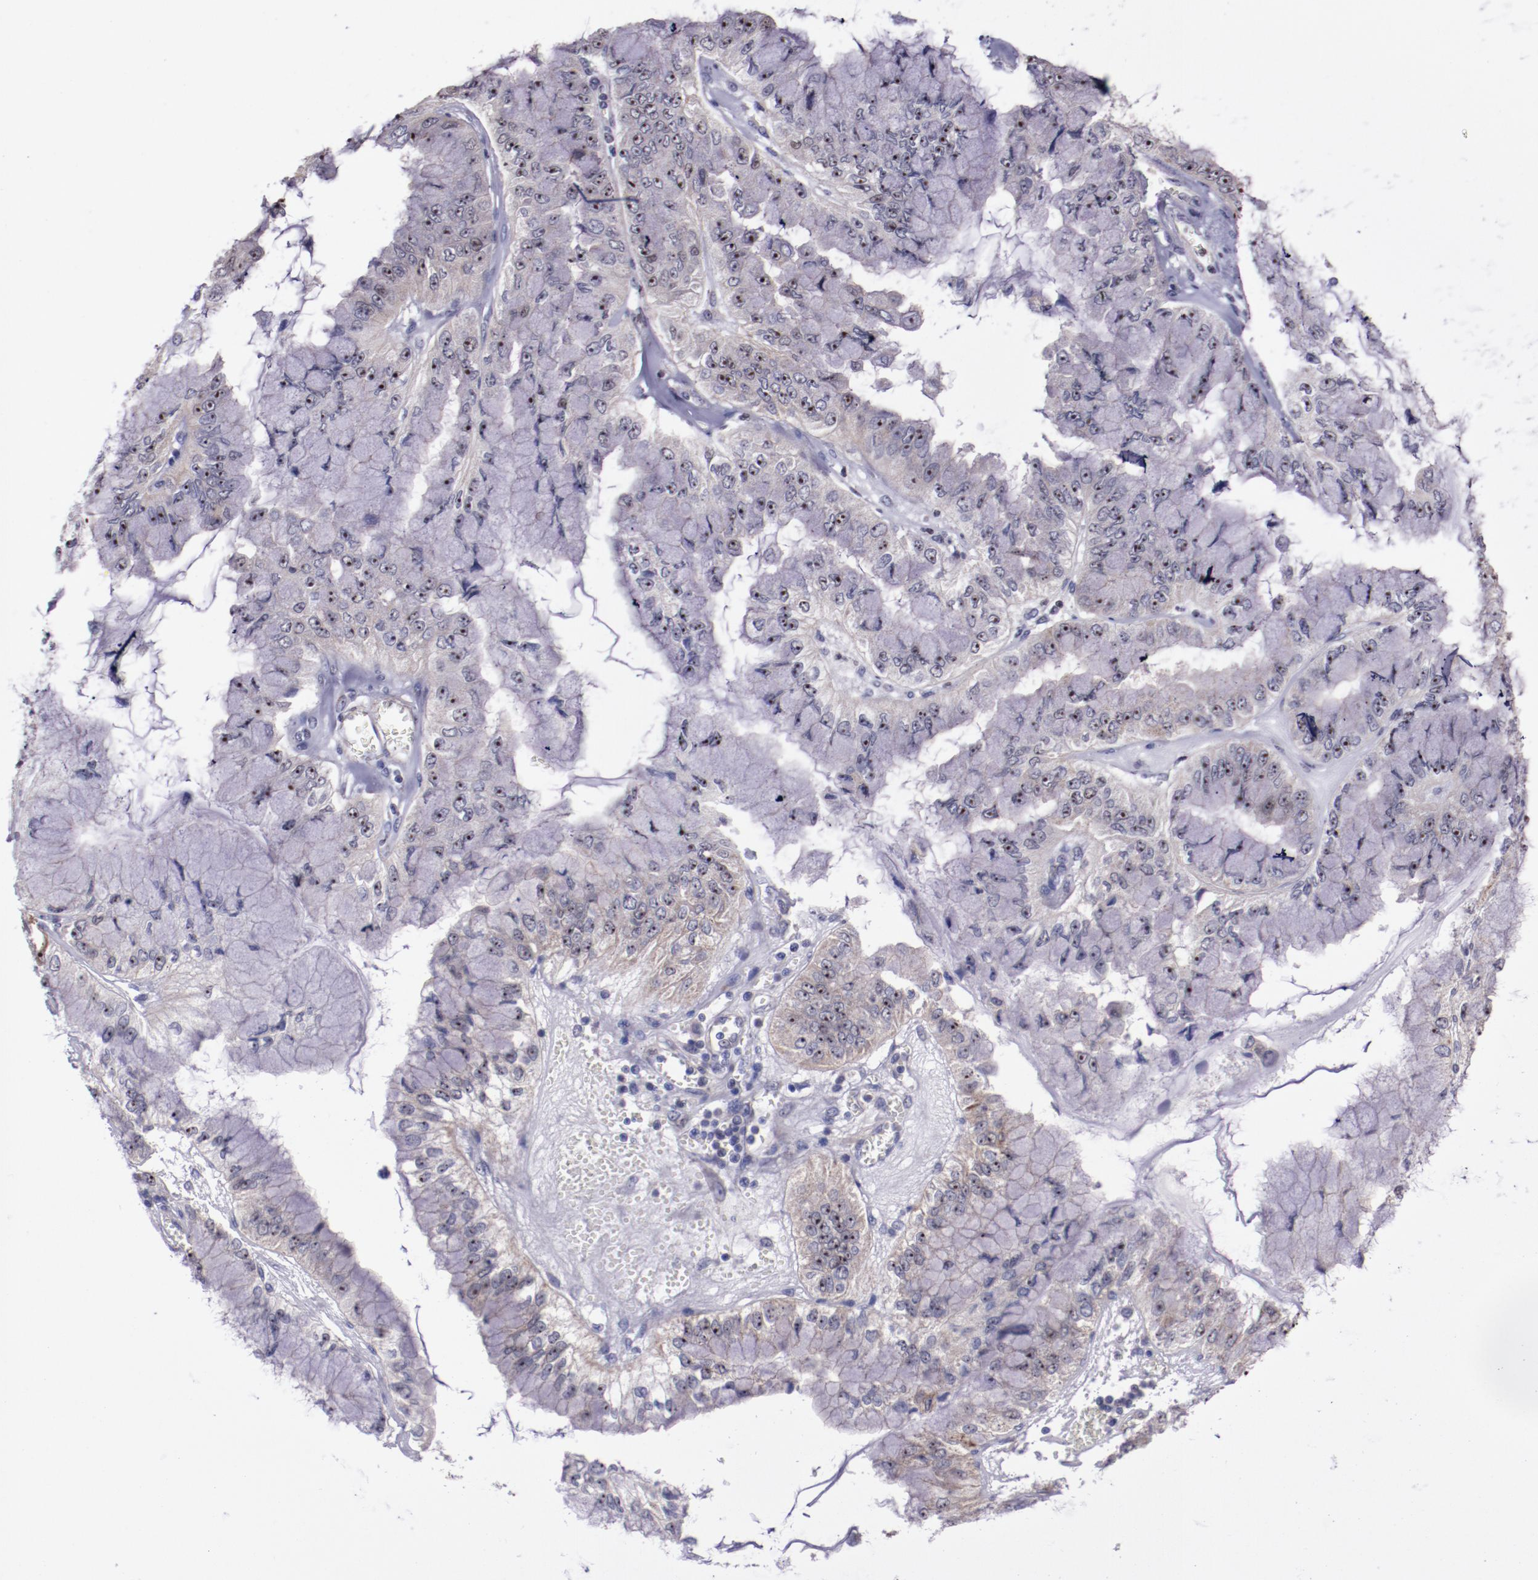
{"staining": {"intensity": "weak", "quantity": ">75%", "location": "nuclear"}, "tissue": "liver cancer", "cell_type": "Tumor cells", "image_type": "cancer", "snomed": [{"axis": "morphology", "description": "Cholangiocarcinoma"}, {"axis": "topography", "description": "Liver"}], "caption": "A photomicrograph of human liver cholangiocarcinoma stained for a protein demonstrates weak nuclear brown staining in tumor cells.", "gene": "LONP1", "patient": {"sex": "female", "age": 79}}